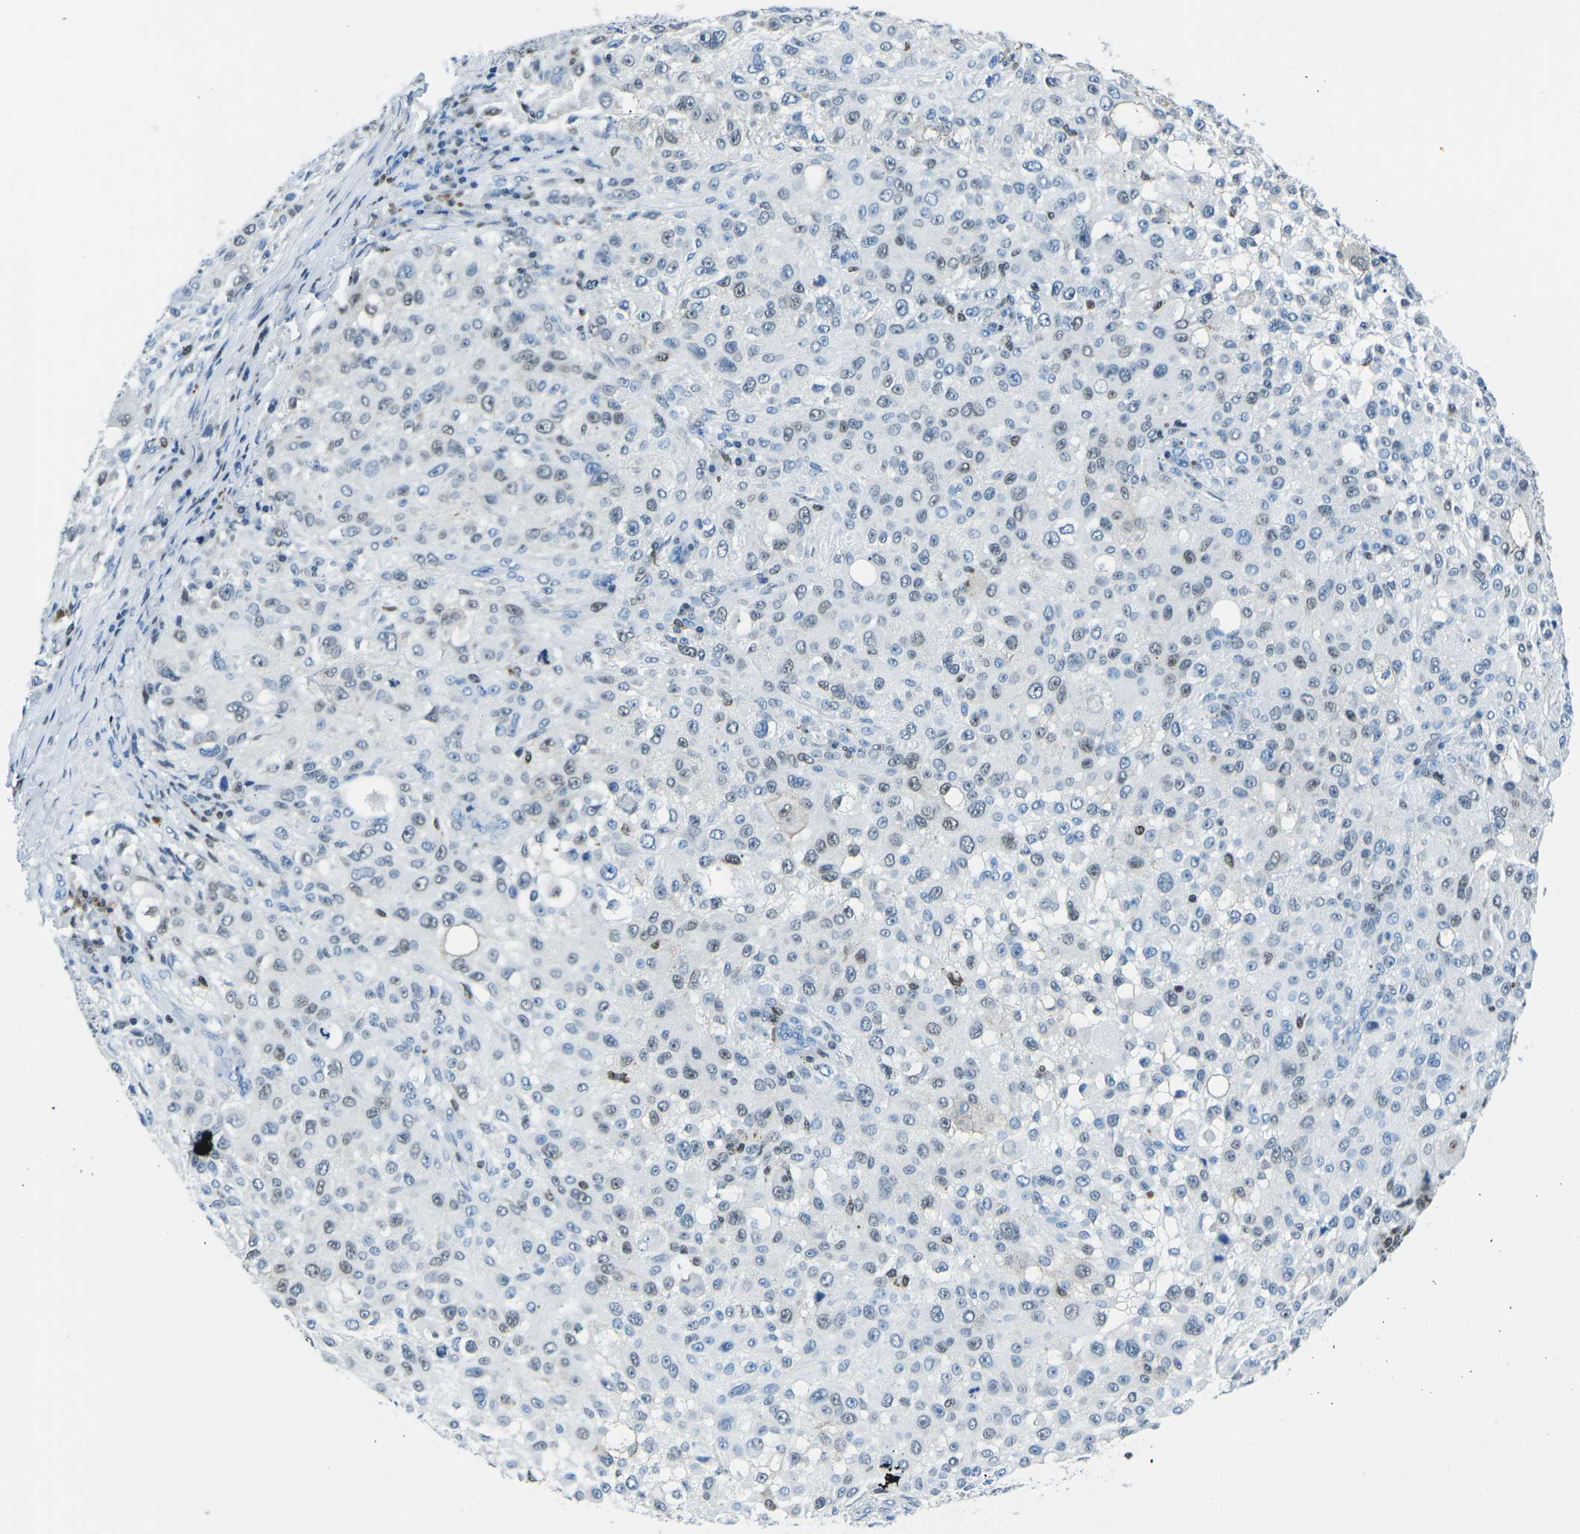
{"staining": {"intensity": "weak", "quantity": "25%-75%", "location": "nuclear"}, "tissue": "melanoma", "cell_type": "Tumor cells", "image_type": "cancer", "snomed": [{"axis": "morphology", "description": "Necrosis, NOS"}, {"axis": "morphology", "description": "Malignant melanoma, NOS"}, {"axis": "topography", "description": "Skin"}], "caption": "Melanoma tissue reveals weak nuclear expression in approximately 25%-75% of tumor cells", "gene": "CELF2", "patient": {"sex": "female", "age": 87}}